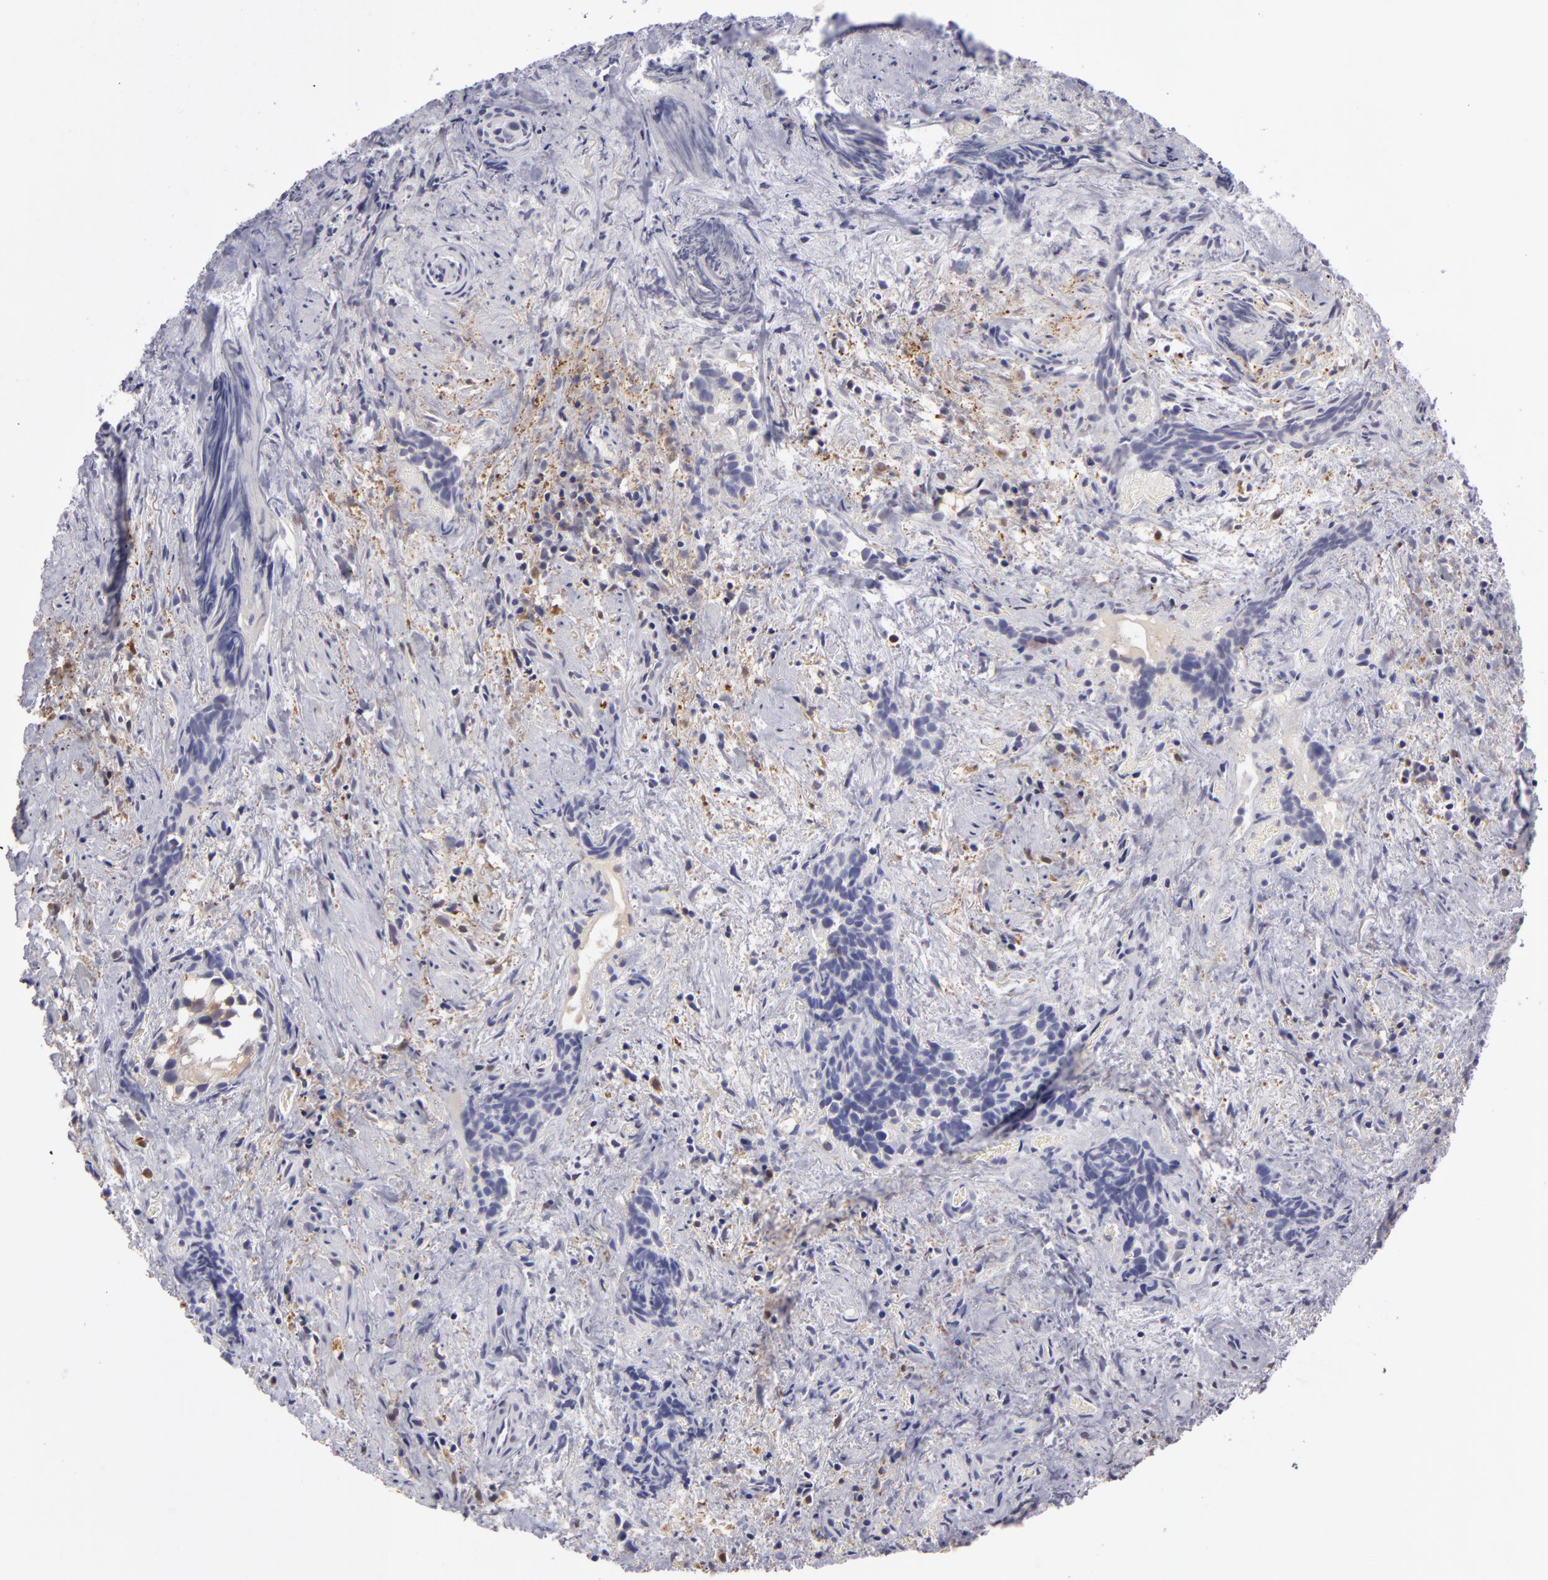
{"staining": {"intensity": "negative", "quantity": "none", "location": "none"}, "tissue": "urothelial cancer", "cell_type": "Tumor cells", "image_type": "cancer", "snomed": [{"axis": "morphology", "description": "Urothelial carcinoma, High grade"}, {"axis": "topography", "description": "Urinary bladder"}], "caption": "Protein analysis of urothelial cancer reveals no significant positivity in tumor cells.", "gene": "GNPDA1", "patient": {"sex": "female", "age": 78}}